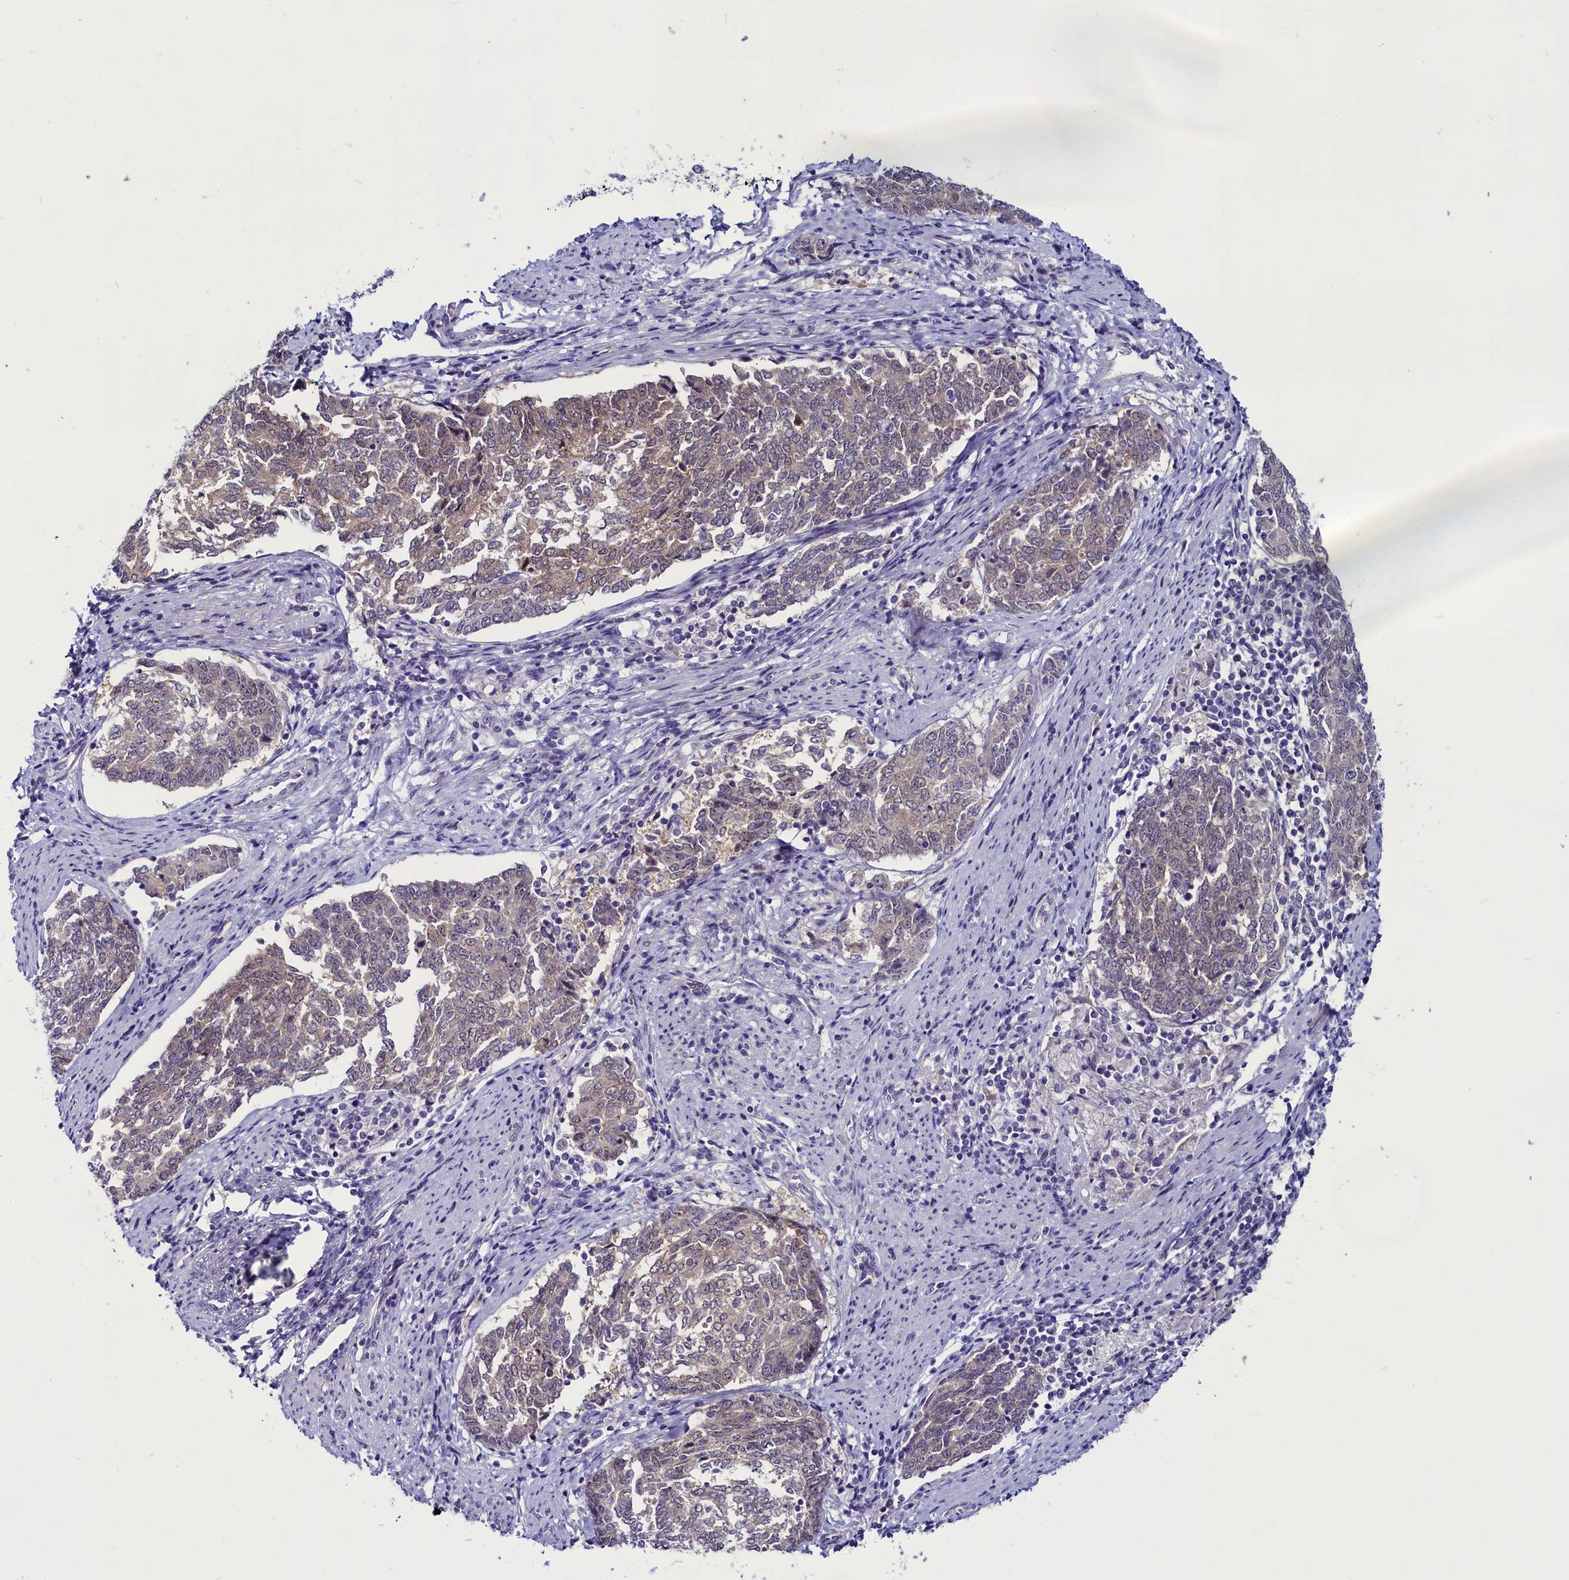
{"staining": {"intensity": "weak", "quantity": "<25%", "location": "cytoplasmic/membranous"}, "tissue": "endometrial cancer", "cell_type": "Tumor cells", "image_type": "cancer", "snomed": [{"axis": "morphology", "description": "Adenocarcinoma, NOS"}, {"axis": "topography", "description": "Endometrium"}], "caption": "Micrograph shows no protein staining in tumor cells of endometrial cancer (adenocarcinoma) tissue.", "gene": "CCDC106", "patient": {"sex": "female", "age": 80}}